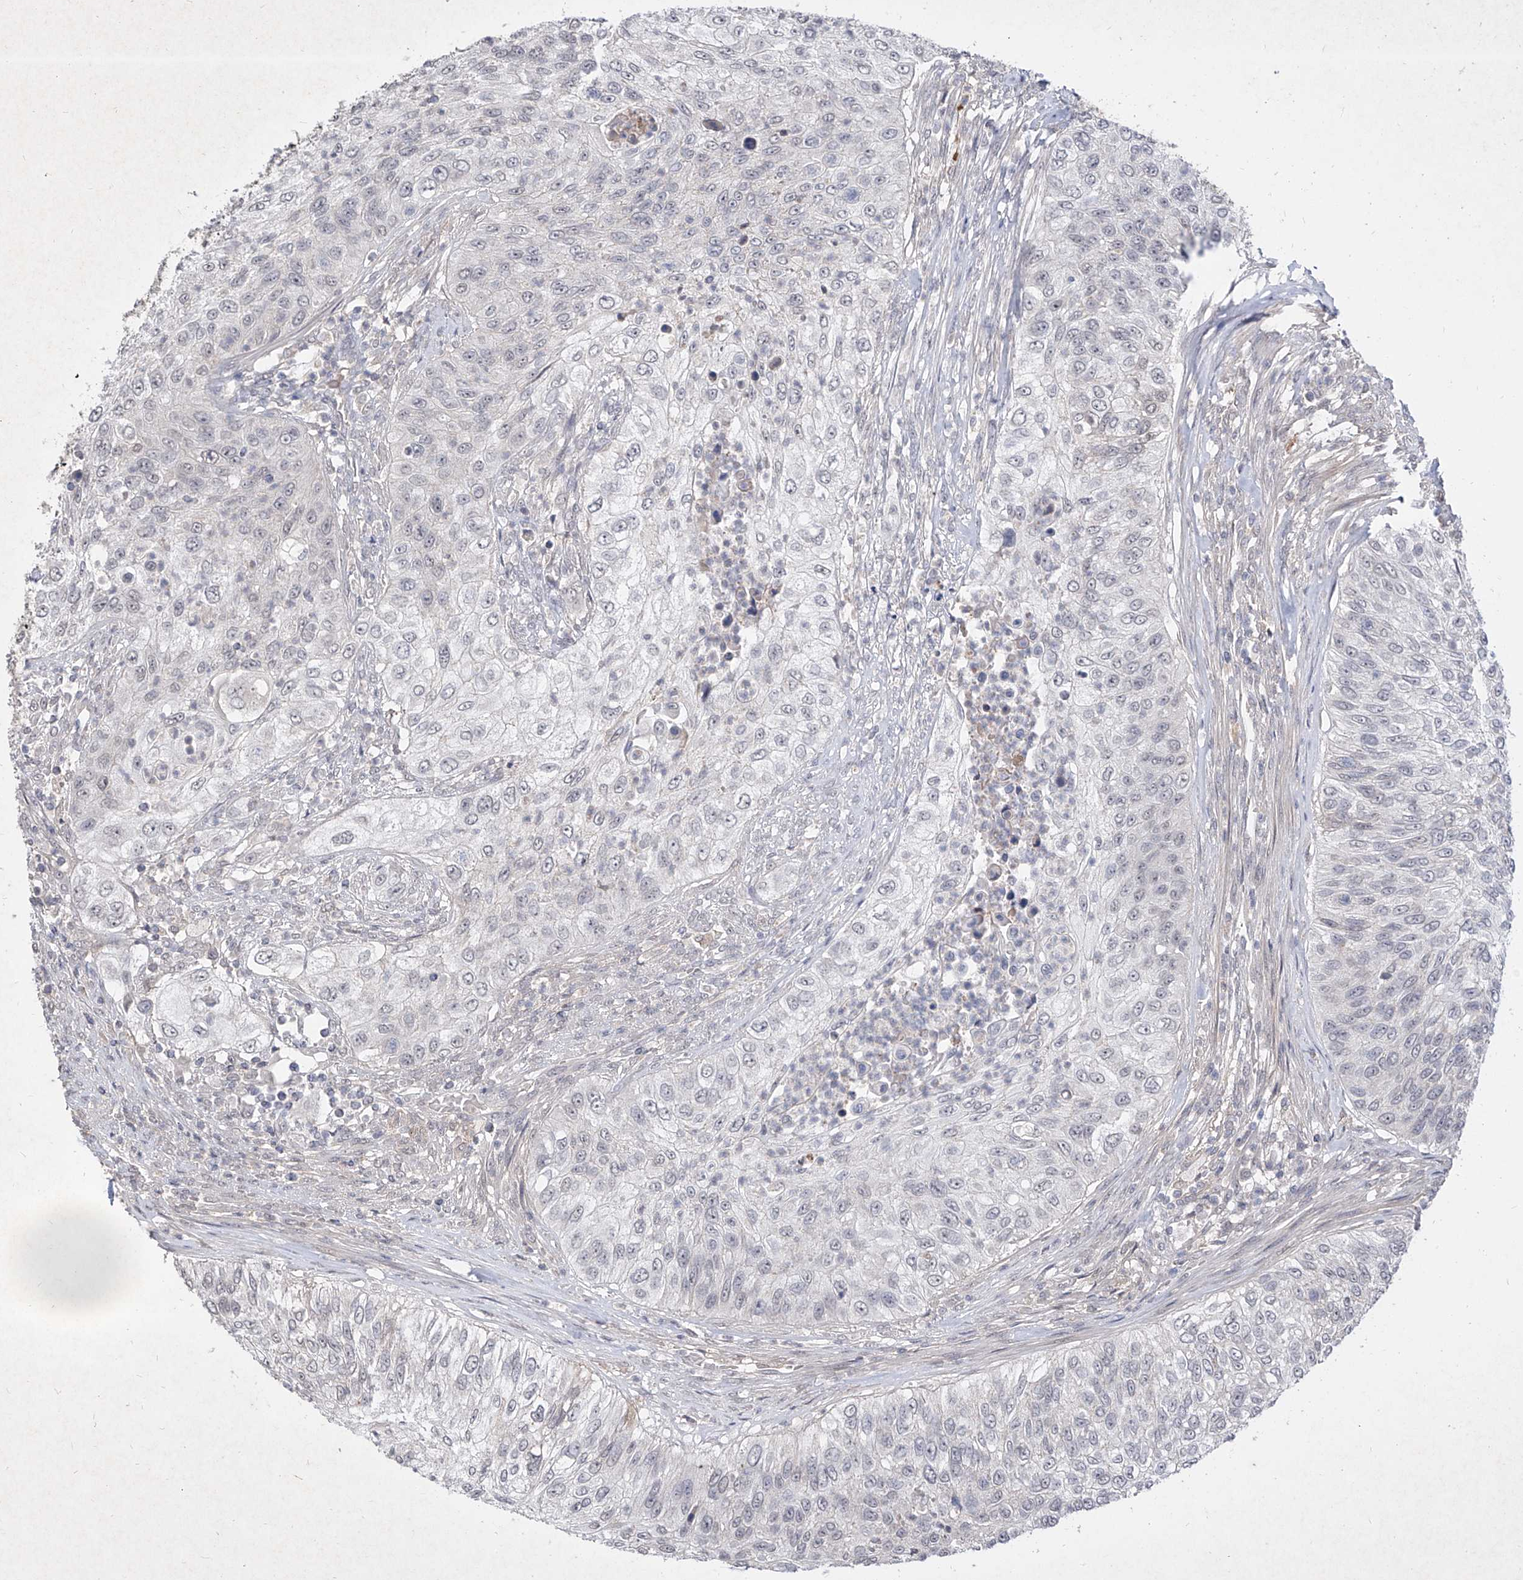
{"staining": {"intensity": "negative", "quantity": "none", "location": "none"}, "tissue": "urothelial cancer", "cell_type": "Tumor cells", "image_type": "cancer", "snomed": [{"axis": "morphology", "description": "Urothelial carcinoma, High grade"}, {"axis": "topography", "description": "Urinary bladder"}], "caption": "Immunohistochemistry micrograph of neoplastic tissue: human urothelial carcinoma (high-grade) stained with DAB (3,3'-diaminobenzidine) shows no significant protein positivity in tumor cells.", "gene": "C4A", "patient": {"sex": "female", "age": 60}}